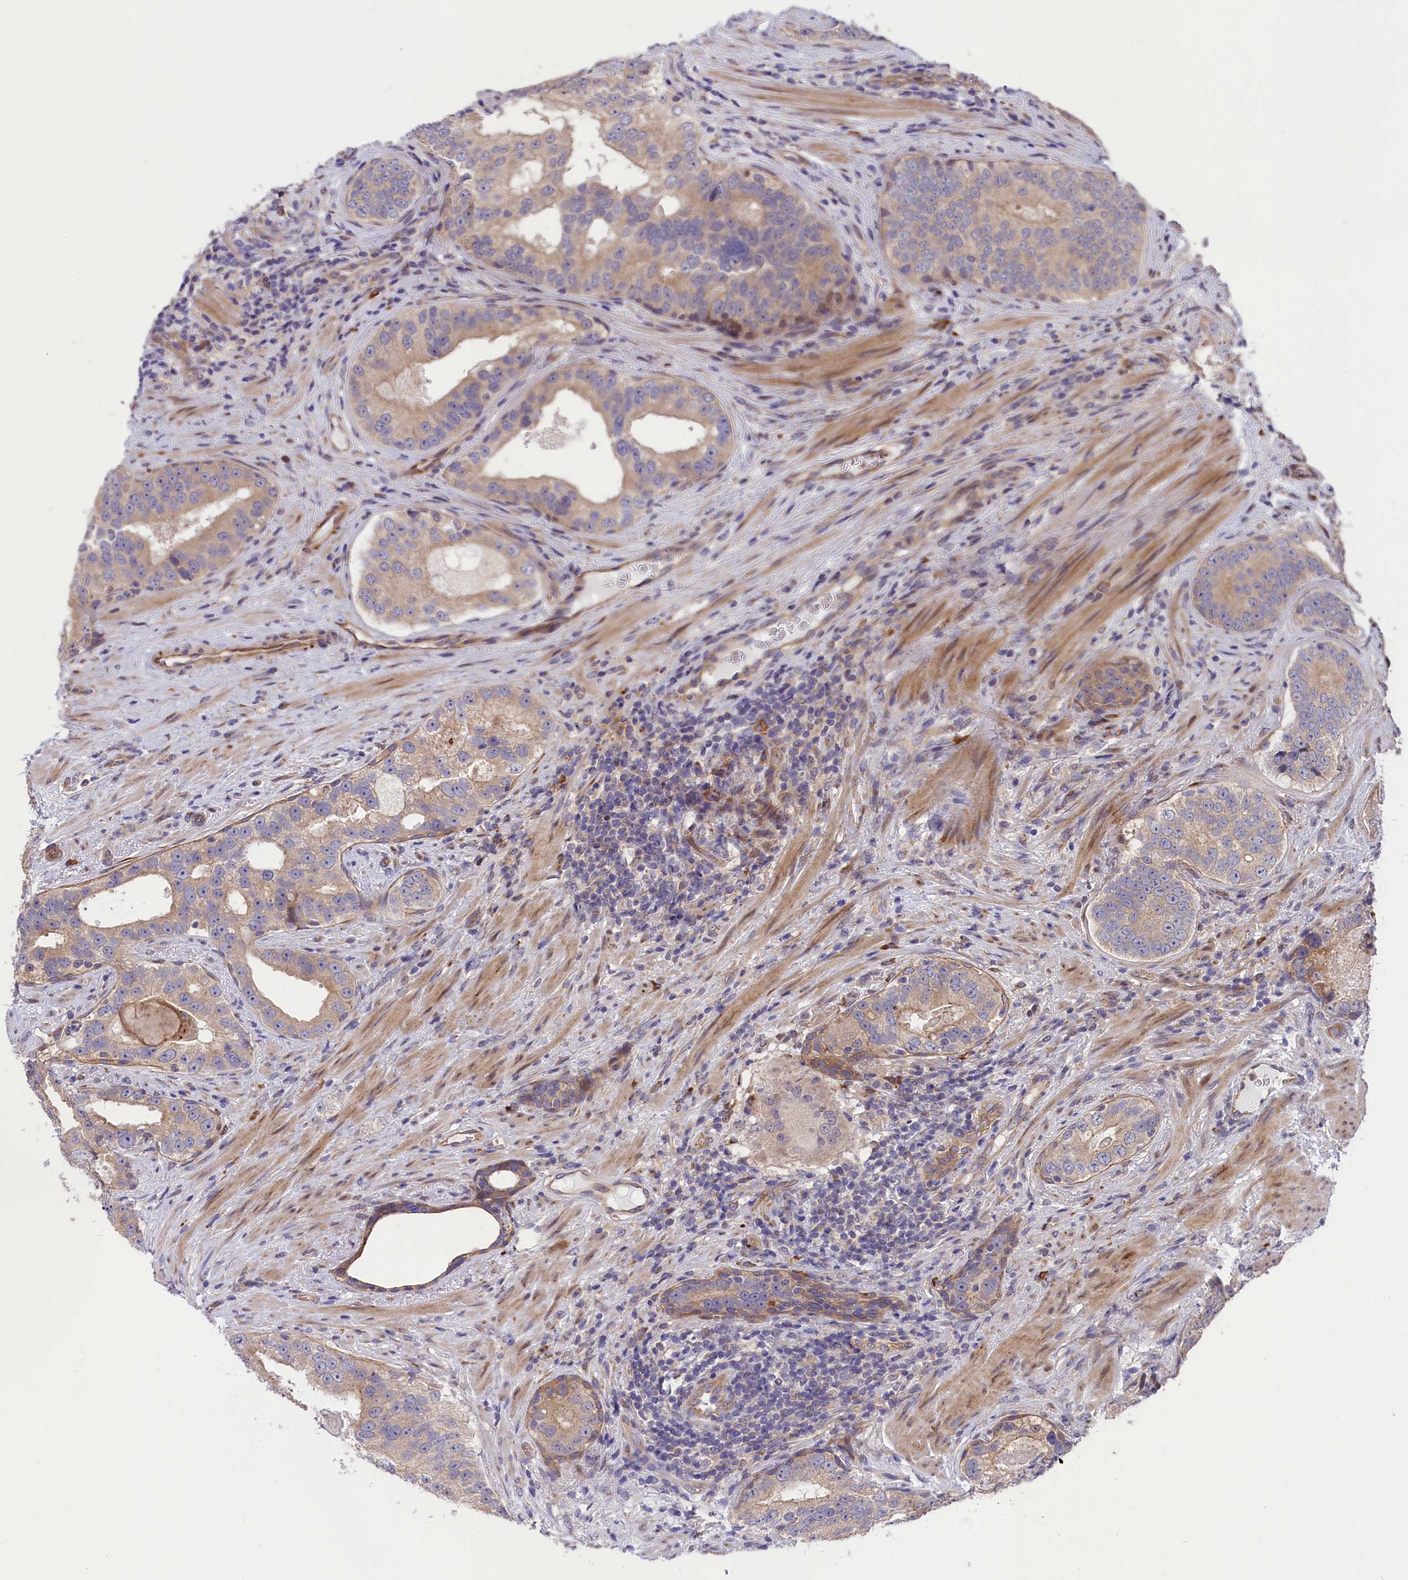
{"staining": {"intensity": "weak", "quantity": ">75%", "location": "cytoplasmic/membranous"}, "tissue": "prostate cancer", "cell_type": "Tumor cells", "image_type": "cancer", "snomed": [{"axis": "morphology", "description": "Adenocarcinoma, High grade"}, {"axis": "topography", "description": "Prostate"}], "caption": "Immunohistochemical staining of human prostate cancer (adenocarcinoma (high-grade)) reveals low levels of weak cytoplasmic/membranous protein expression in approximately >75% of tumor cells. (DAB (3,3'-diaminobenzidine) IHC, brown staining for protein, blue staining for nuclei).", "gene": "DDX60L", "patient": {"sex": "male", "age": 70}}